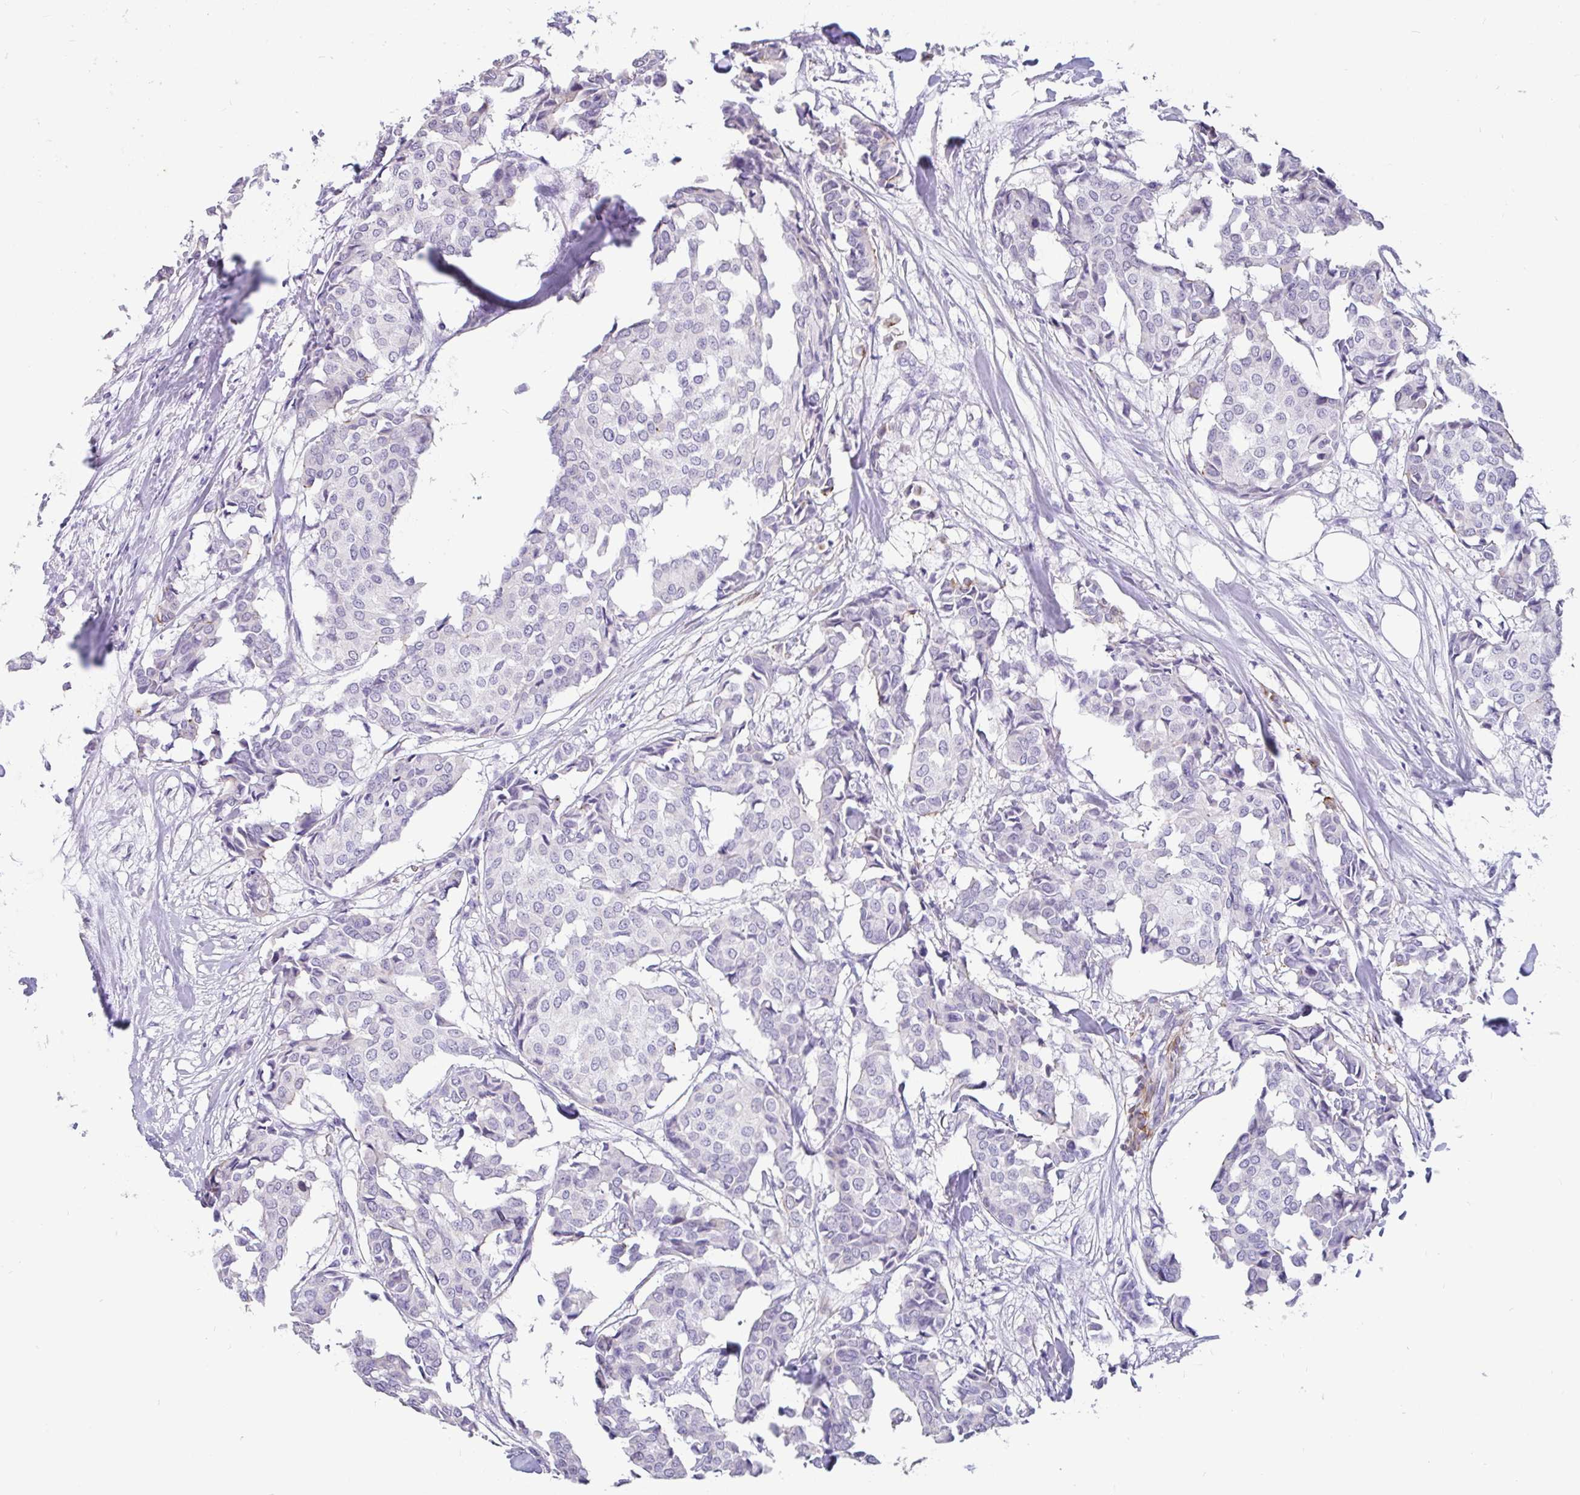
{"staining": {"intensity": "negative", "quantity": "none", "location": "none"}, "tissue": "breast cancer", "cell_type": "Tumor cells", "image_type": "cancer", "snomed": [{"axis": "morphology", "description": "Duct carcinoma"}, {"axis": "topography", "description": "Breast"}], "caption": "The micrograph shows no staining of tumor cells in invasive ductal carcinoma (breast).", "gene": "EML5", "patient": {"sex": "female", "age": 75}}